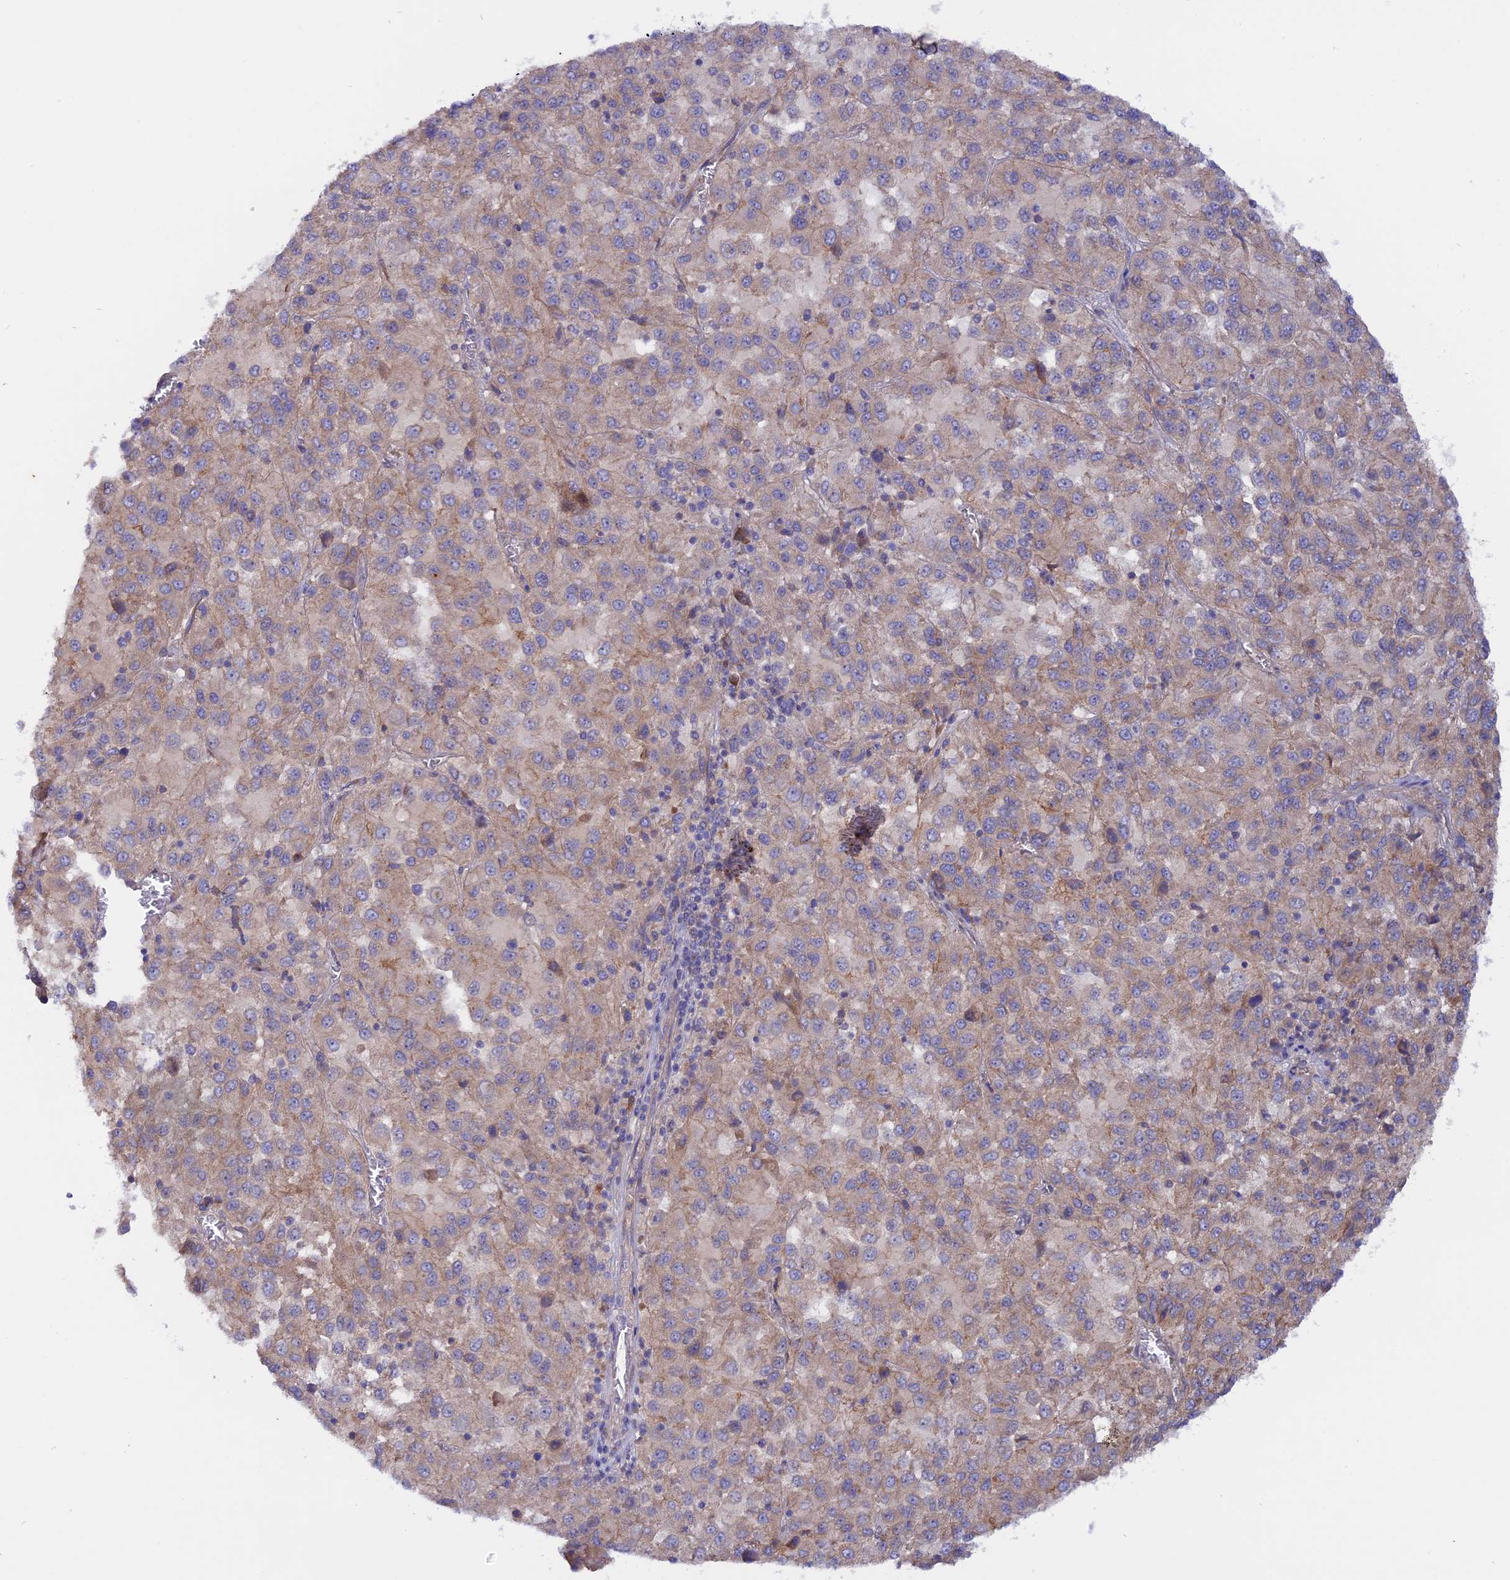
{"staining": {"intensity": "weak", "quantity": "25%-75%", "location": "cytoplasmic/membranous"}, "tissue": "melanoma", "cell_type": "Tumor cells", "image_type": "cancer", "snomed": [{"axis": "morphology", "description": "Malignant melanoma, Metastatic site"}, {"axis": "topography", "description": "Lung"}], "caption": "Melanoma stained for a protein demonstrates weak cytoplasmic/membranous positivity in tumor cells.", "gene": "HYCC1", "patient": {"sex": "male", "age": 64}}